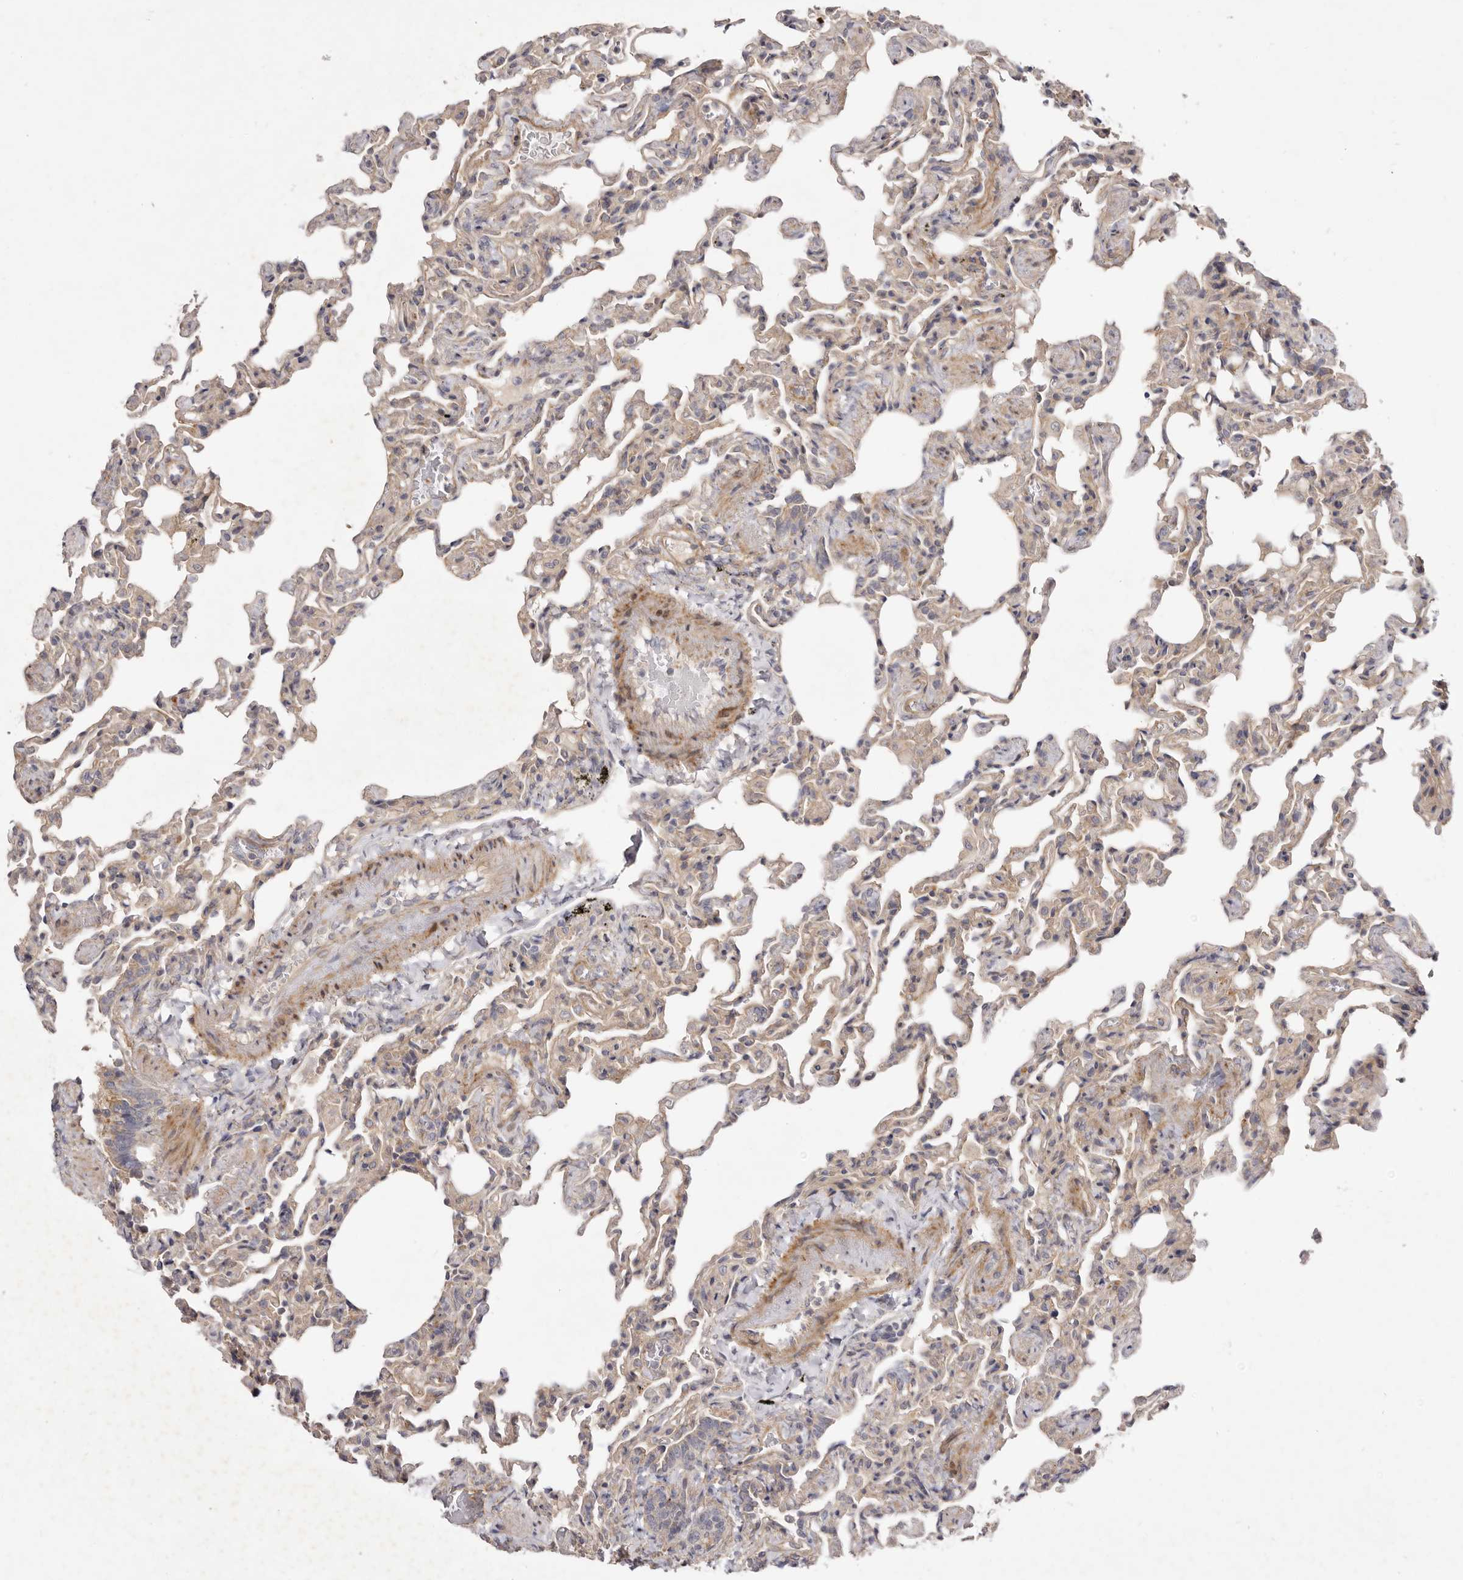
{"staining": {"intensity": "weak", "quantity": "25%-75%", "location": "cytoplasmic/membranous"}, "tissue": "lung", "cell_type": "Alveolar cells", "image_type": "normal", "snomed": [{"axis": "morphology", "description": "Normal tissue, NOS"}, {"axis": "topography", "description": "Lung"}], "caption": "This histopathology image displays IHC staining of normal human lung, with low weak cytoplasmic/membranous positivity in about 25%-75% of alveolar cells.", "gene": "ADAMTS9", "patient": {"sex": "male", "age": 20}}